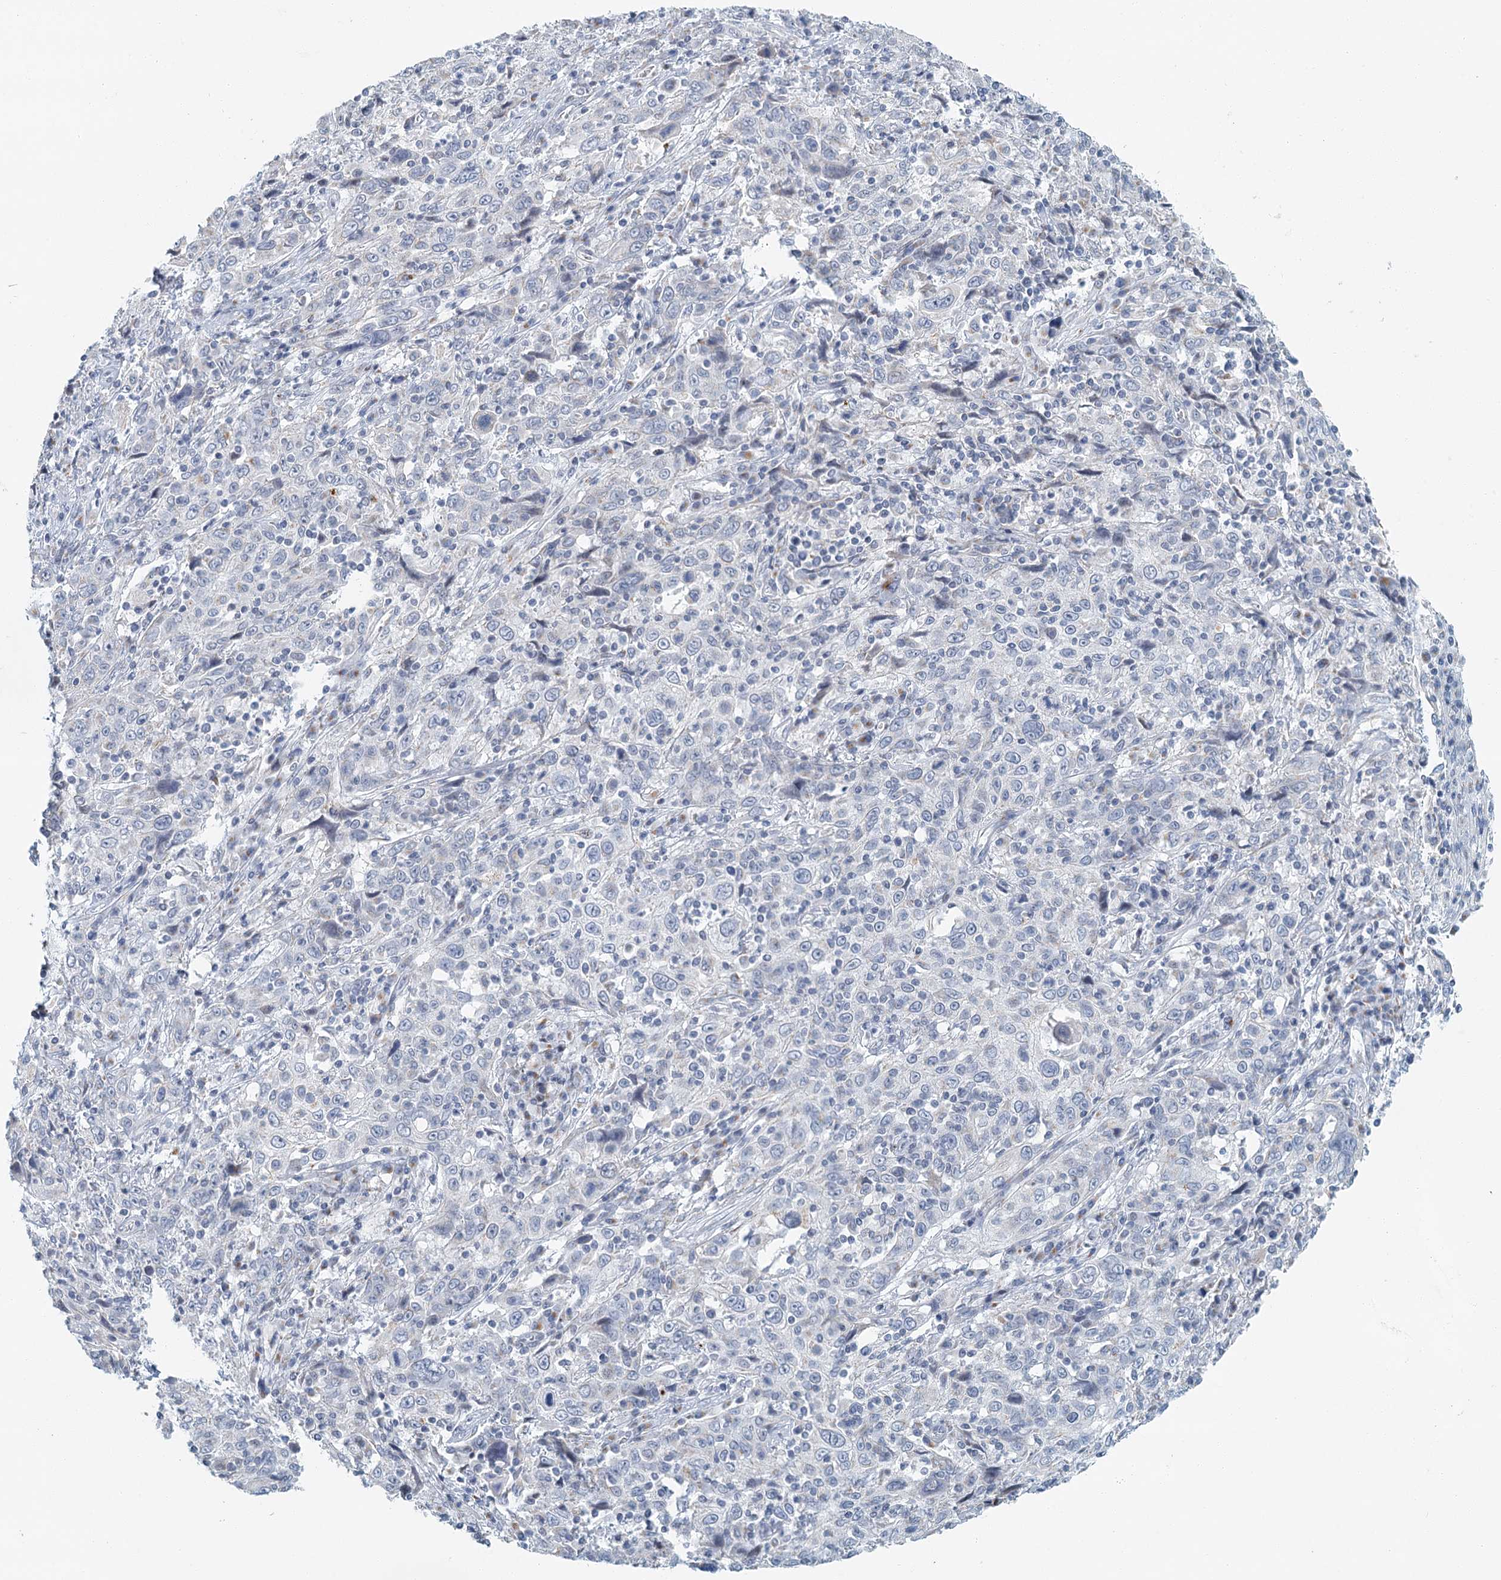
{"staining": {"intensity": "negative", "quantity": "none", "location": "none"}, "tissue": "cervical cancer", "cell_type": "Tumor cells", "image_type": "cancer", "snomed": [{"axis": "morphology", "description": "Squamous cell carcinoma, NOS"}, {"axis": "topography", "description": "Cervix"}], "caption": "High power microscopy image of an IHC photomicrograph of cervical cancer (squamous cell carcinoma), revealing no significant staining in tumor cells. (DAB immunohistochemistry (IHC) visualized using brightfield microscopy, high magnification).", "gene": "ZNF527", "patient": {"sex": "female", "age": 46}}